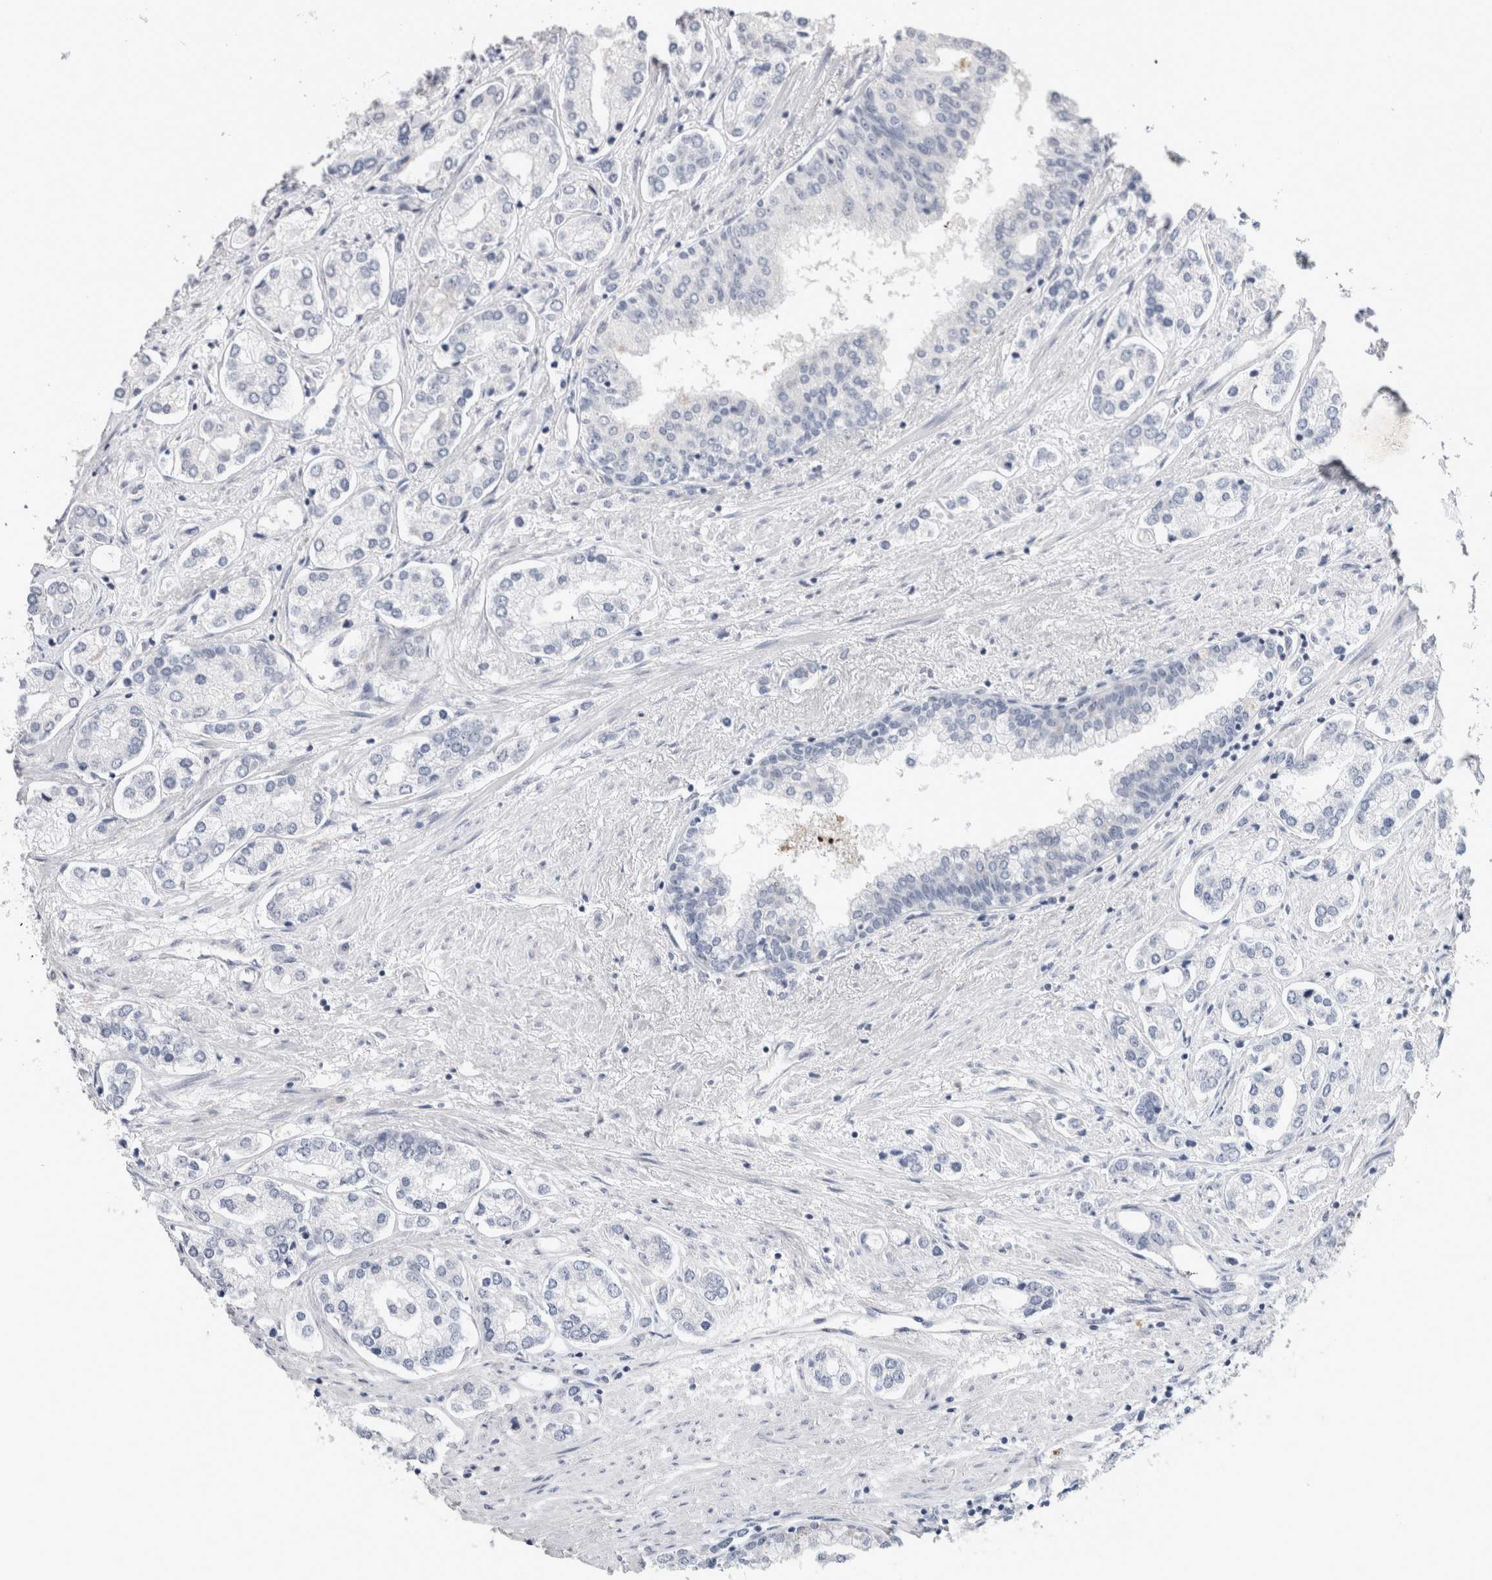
{"staining": {"intensity": "negative", "quantity": "none", "location": "none"}, "tissue": "prostate cancer", "cell_type": "Tumor cells", "image_type": "cancer", "snomed": [{"axis": "morphology", "description": "Adenocarcinoma, High grade"}, {"axis": "topography", "description": "Prostate"}], "caption": "An immunohistochemistry micrograph of prostate cancer (high-grade adenocarcinoma) is shown. There is no staining in tumor cells of prostate cancer (high-grade adenocarcinoma). The staining is performed using DAB brown chromogen with nuclei counter-stained in using hematoxylin.", "gene": "TONSL", "patient": {"sex": "male", "age": 66}}